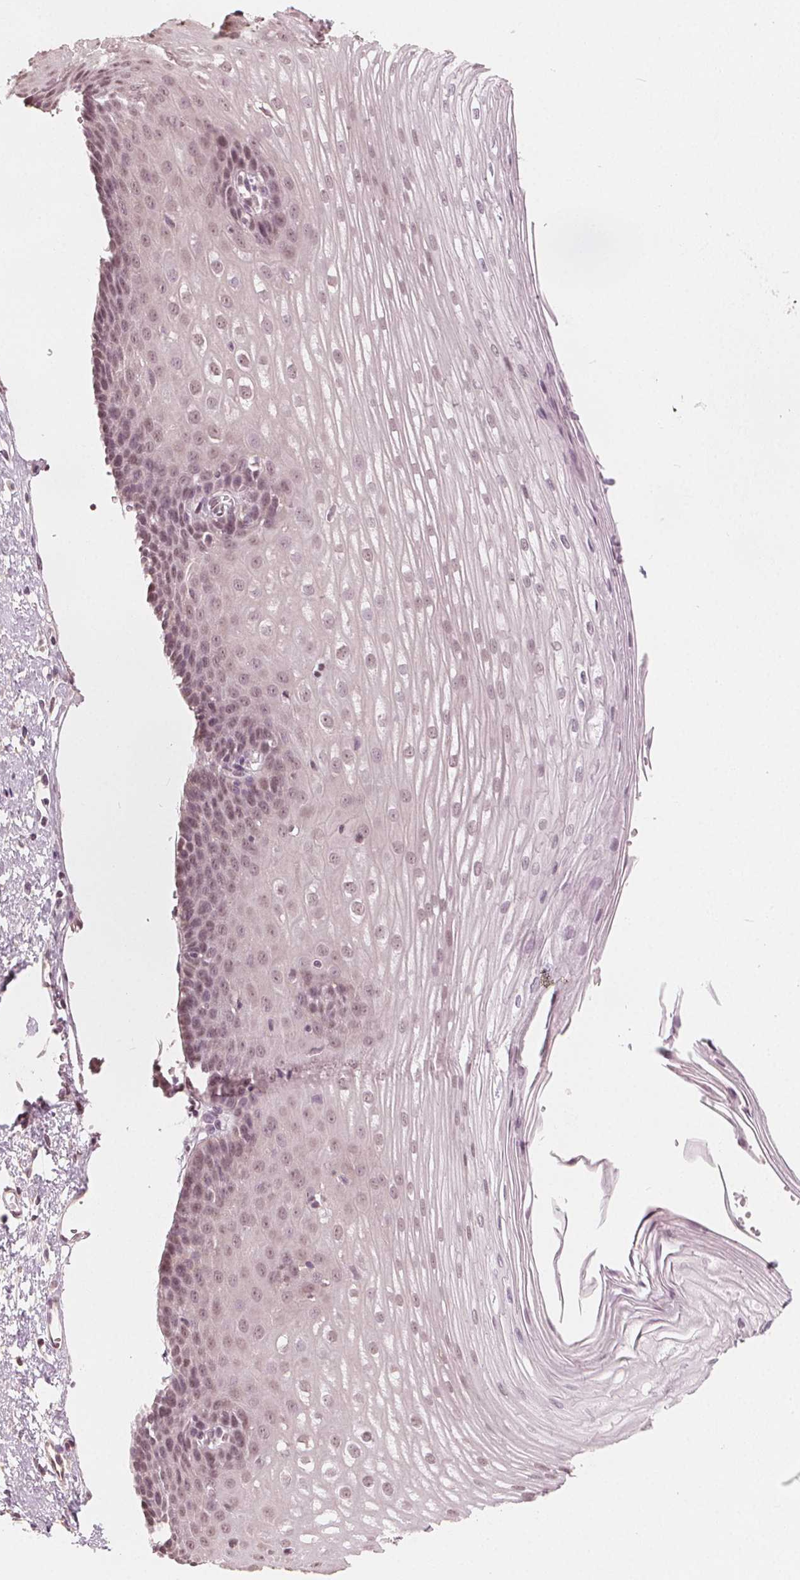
{"staining": {"intensity": "weak", "quantity": "25%-75%", "location": "nuclear"}, "tissue": "esophagus", "cell_type": "Squamous epithelial cells", "image_type": "normal", "snomed": [{"axis": "morphology", "description": "Normal tissue, NOS"}, {"axis": "topography", "description": "Esophagus"}], "caption": "Benign esophagus reveals weak nuclear staining in about 25%-75% of squamous epithelial cells, visualized by immunohistochemistry.", "gene": "NUP210L", "patient": {"sex": "male", "age": 62}}